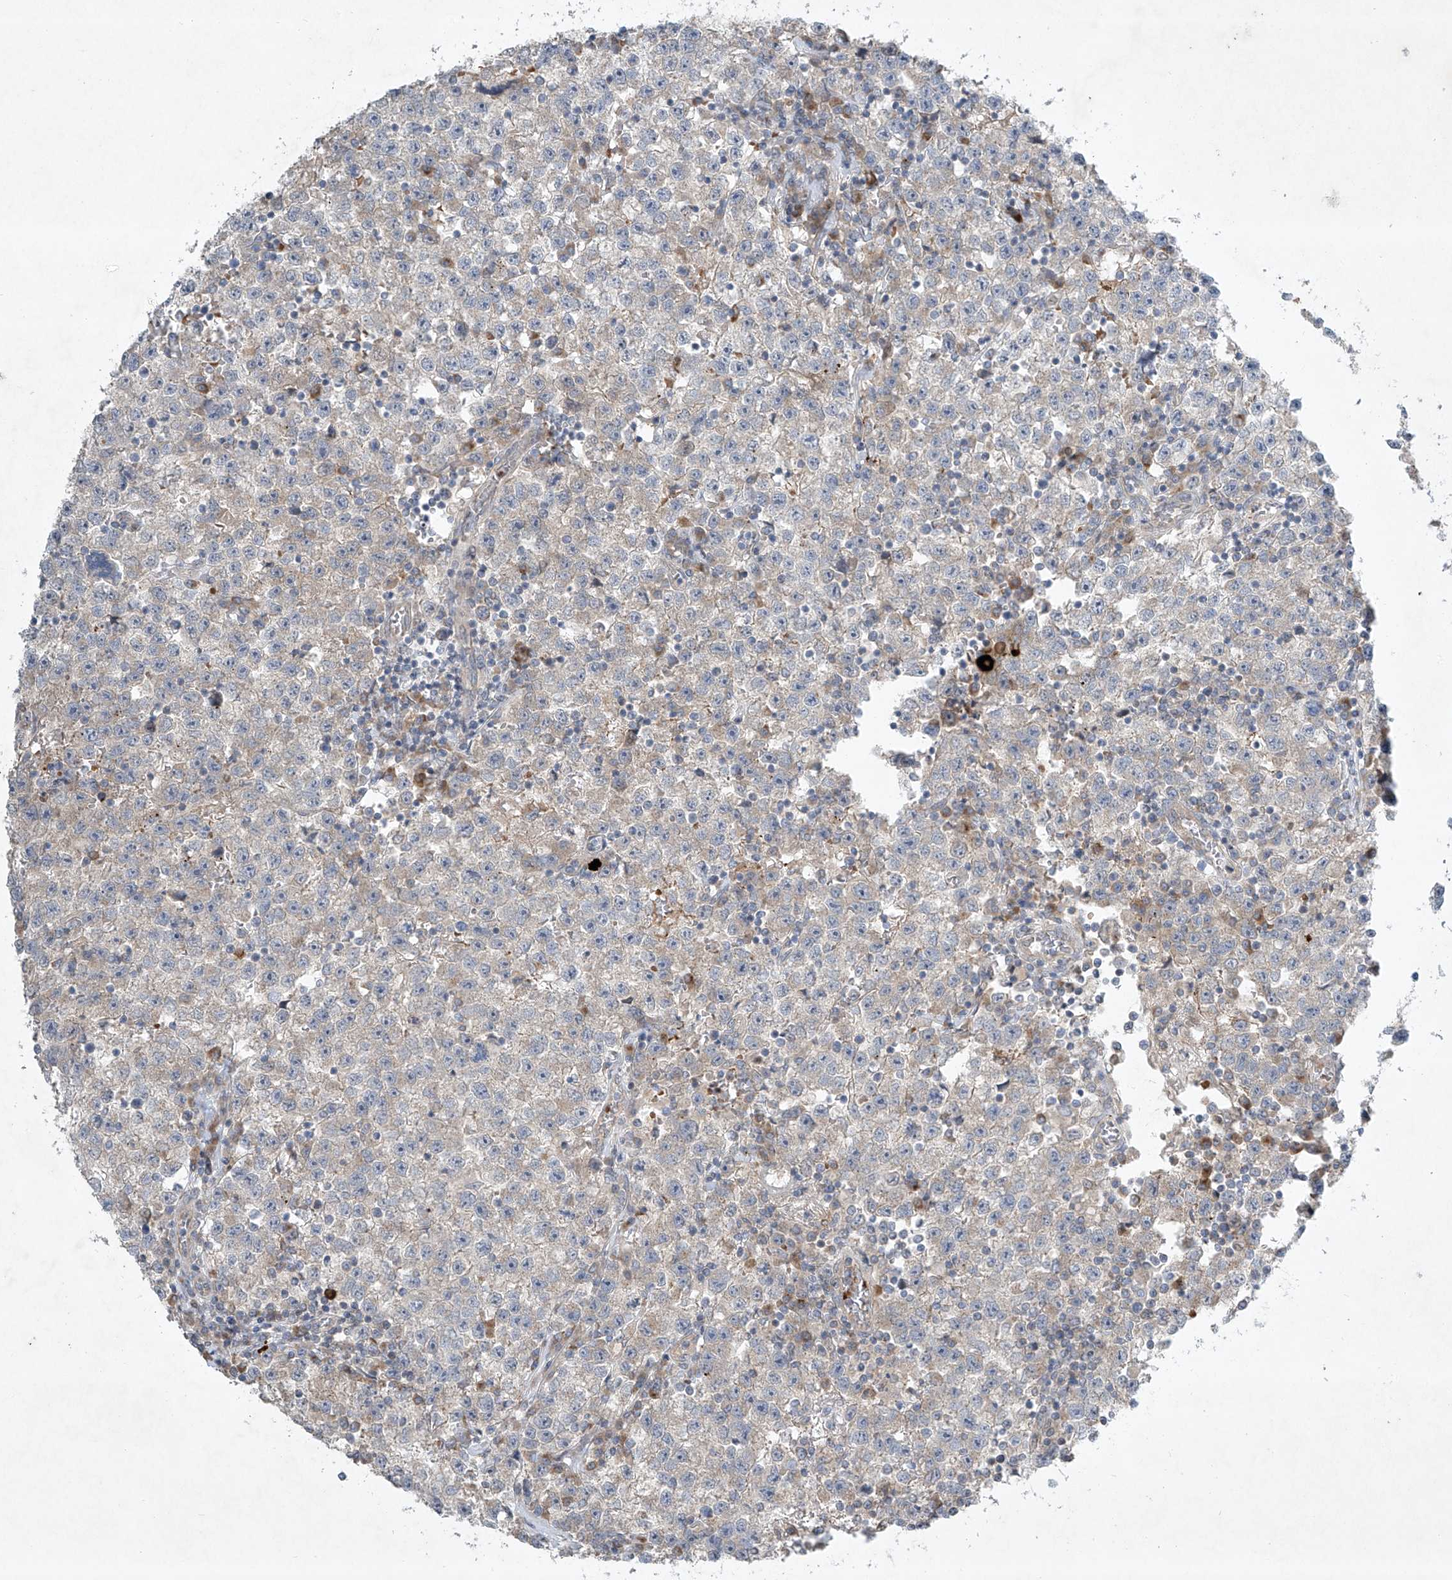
{"staining": {"intensity": "negative", "quantity": "none", "location": "none"}, "tissue": "testis cancer", "cell_type": "Tumor cells", "image_type": "cancer", "snomed": [{"axis": "morphology", "description": "Seminoma, NOS"}, {"axis": "topography", "description": "Testis"}], "caption": "Micrograph shows no protein positivity in tumor cells of testis seminoma tissue. Brightfield microscopy of IHC stained with DAB (brown) and hematoxylin (blue), captured at high magnification.", "gene": "TJAP1", "patient": {"sex": "male", "age": 22}}